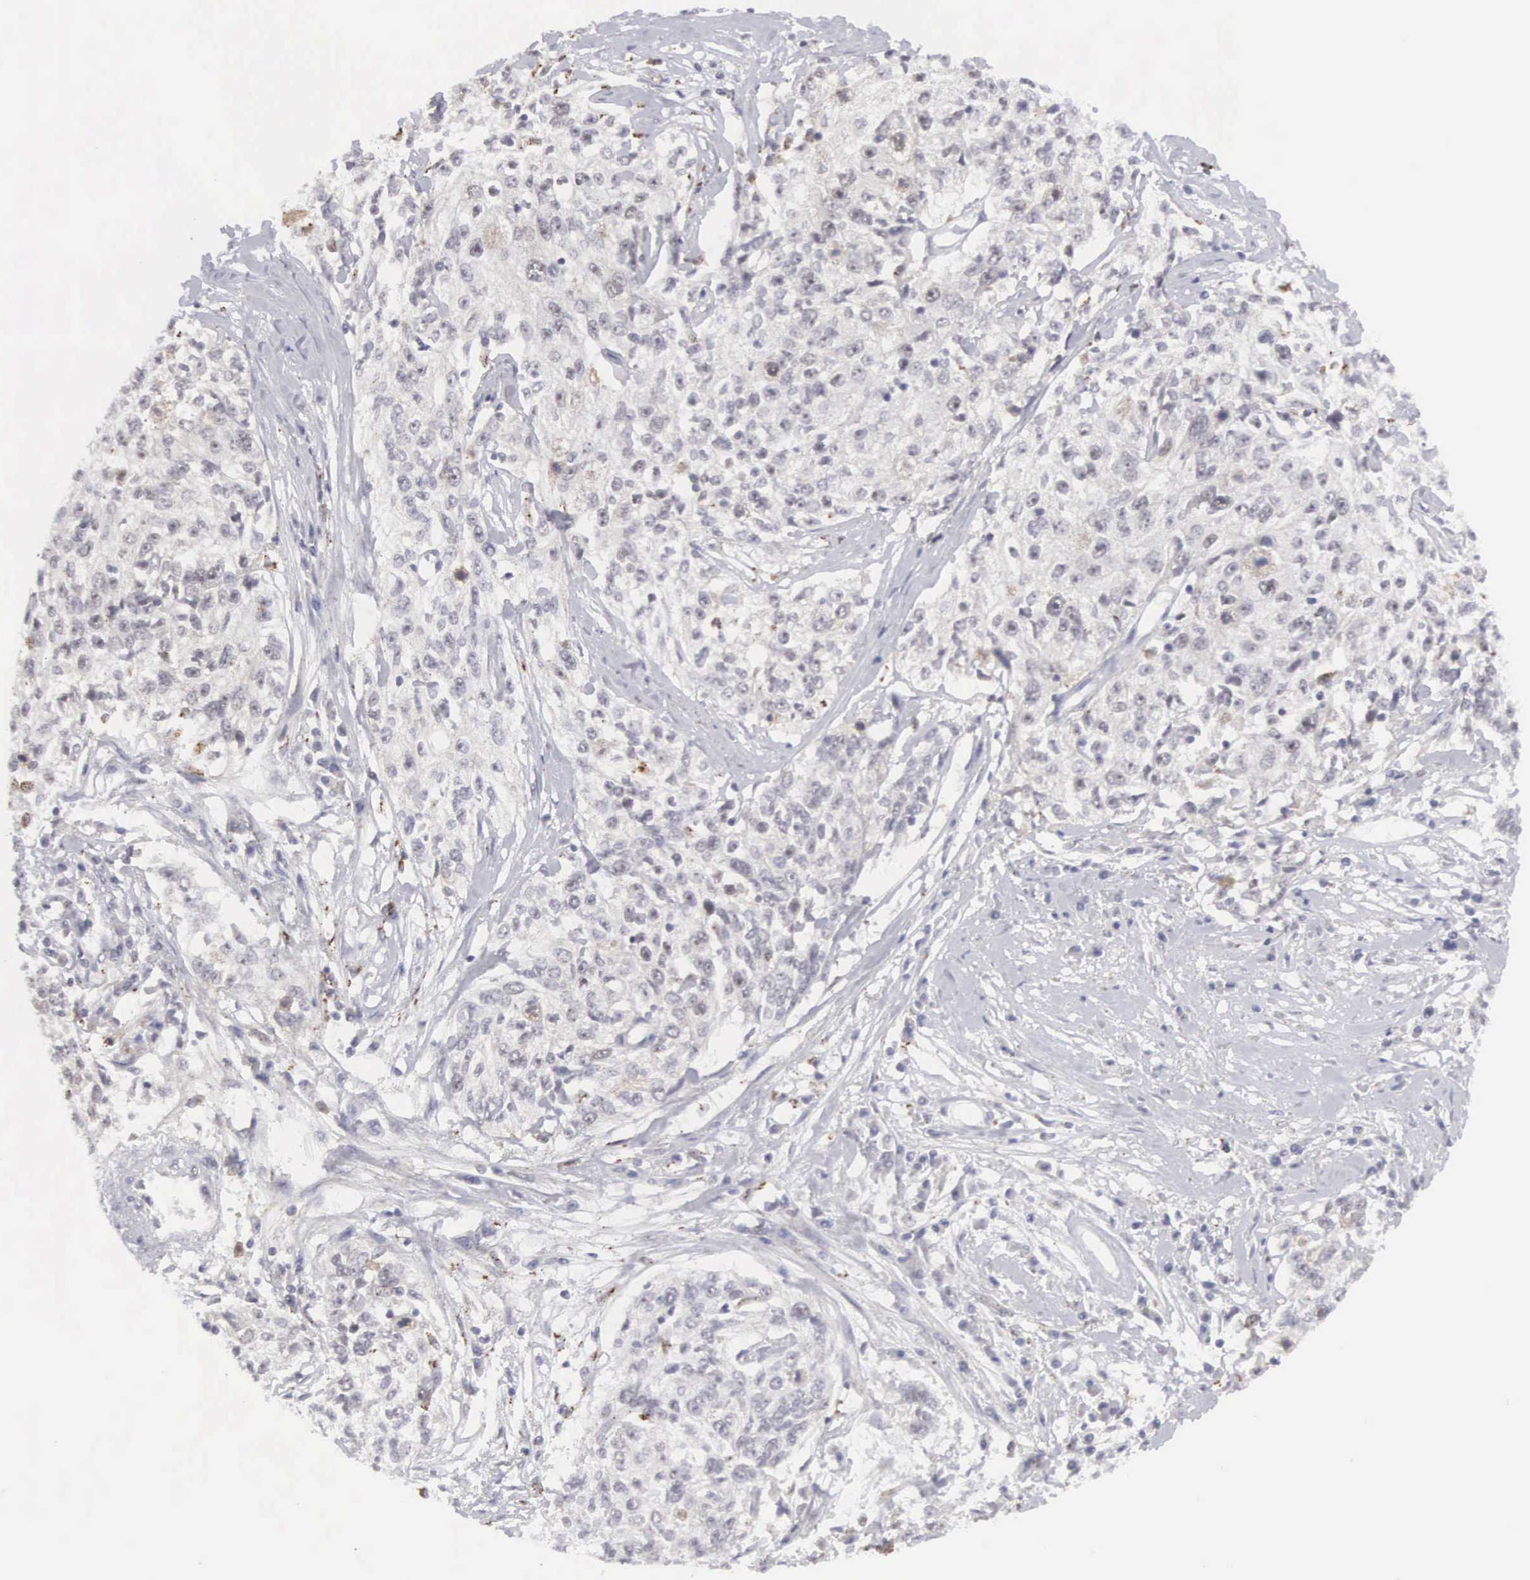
{"staining": {"intensity": "weak", "quantity": "<25%", "location": "nuclear"}, "tissue": "cervical cancer", "cell_type": "Tumor cells", "image_type": "cancer", "snomed": [{"axis": "morphology", "description": "Squamous cell carcinoma, NOS"}, {"axis": "topography", "description": "Cervix"}], "caption": "The photomicrograph exhibits no significant staining in tumor cells of cervical cancer.", "gene": "MNAT1", "patient": {"sex": "female", "age": 57}}